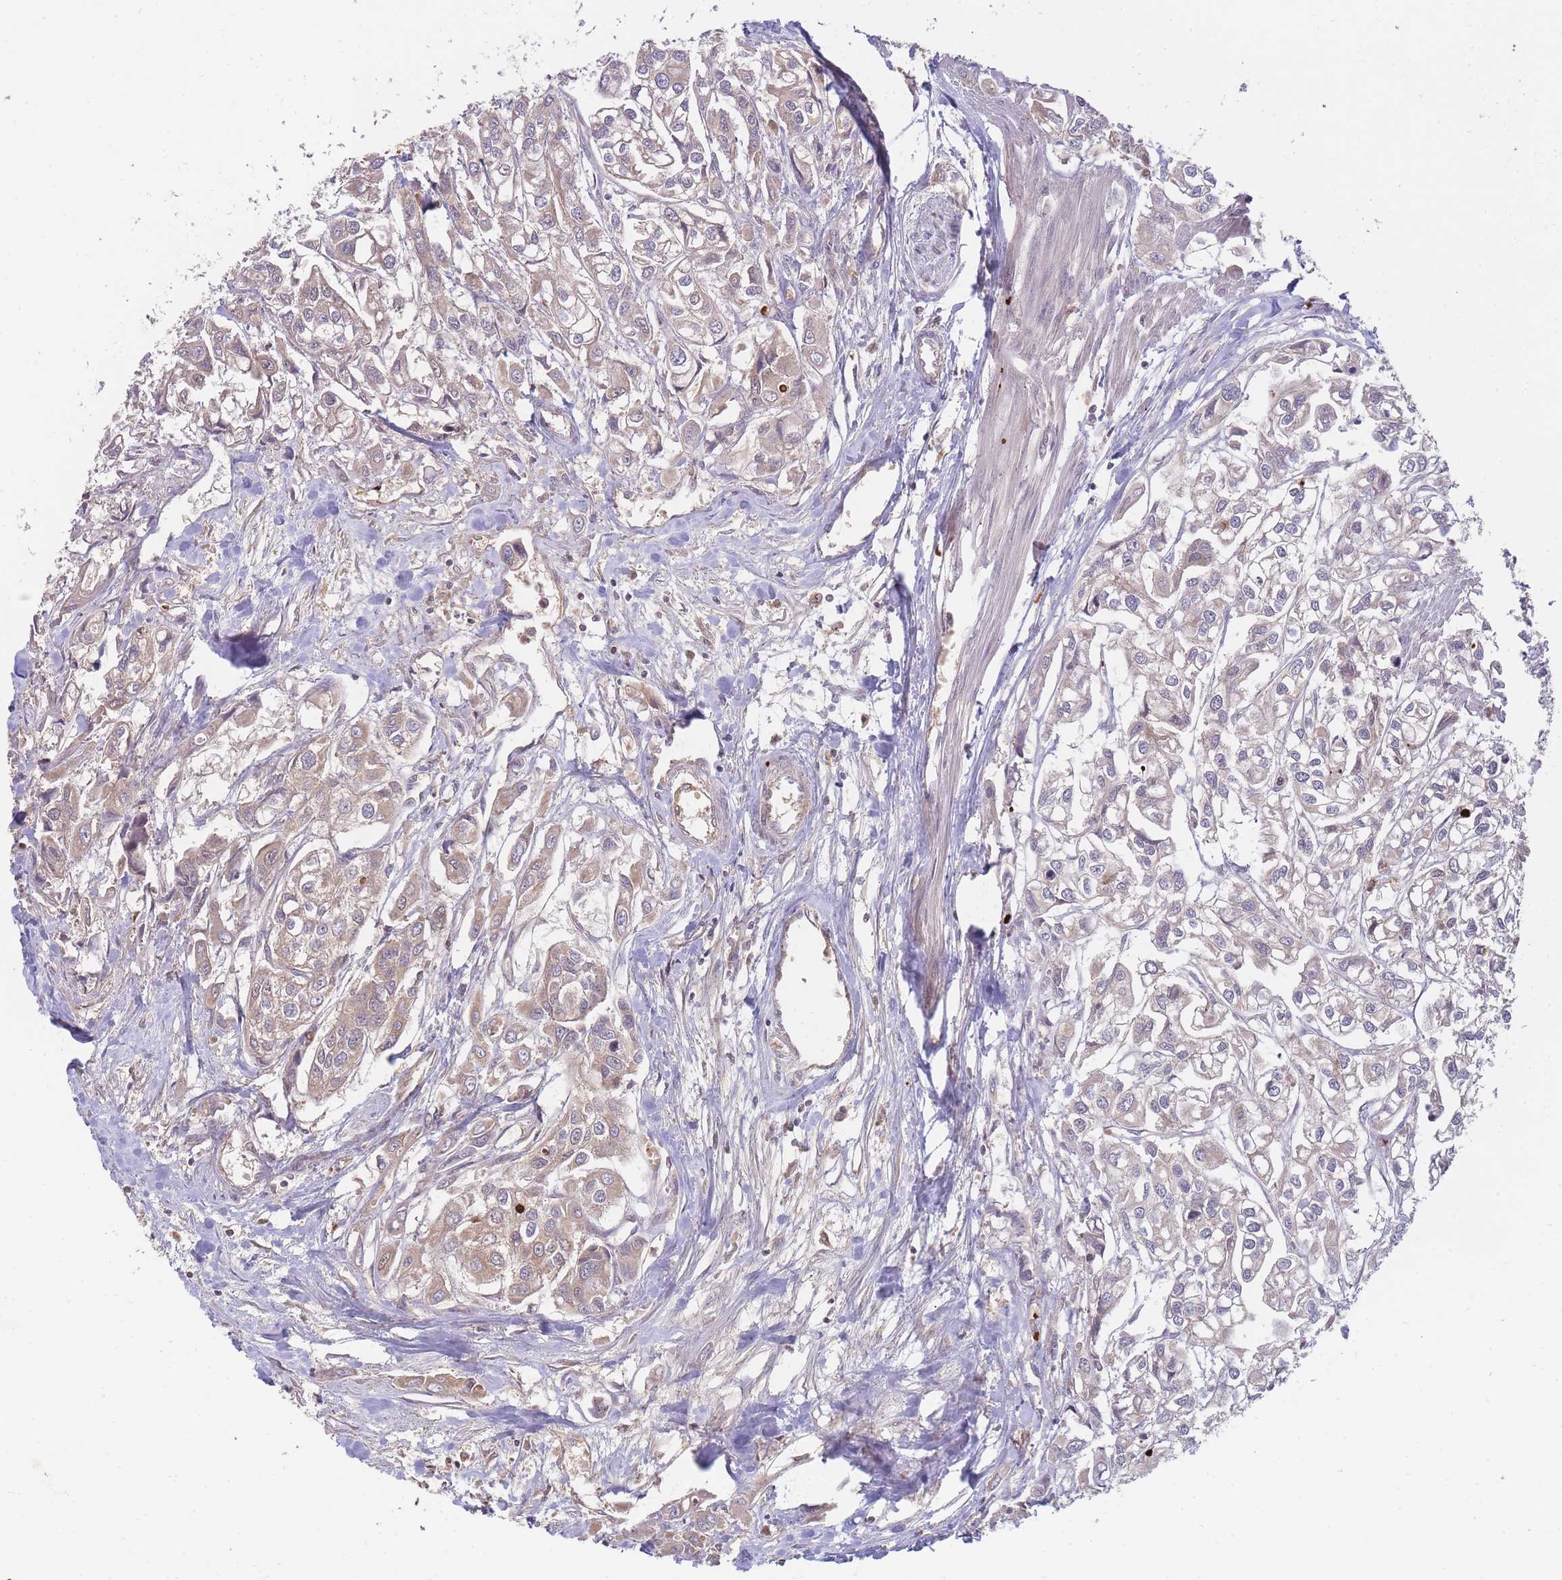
{"staining": {"intensity": "negative", "quantity": "none", "location": "none"}, "tissue": "urothelial cancer", "cell_type": "Tumor cells", "image_type": "cancer", "snomed": [{"axis": "morphology", "description": "Urothelial carcinoma, High grade"}, {"axis": "topography", "description": "Urinary bladder"}], "caption": "The IHC micrograph has no significant staining in tumor cells of urothelial carcinoma (high-grade) tissue. (IHC, brightfield microscopy, high magnification).", "gene": "RALGDS", "patient": {"sex": "male", "age": 67}}